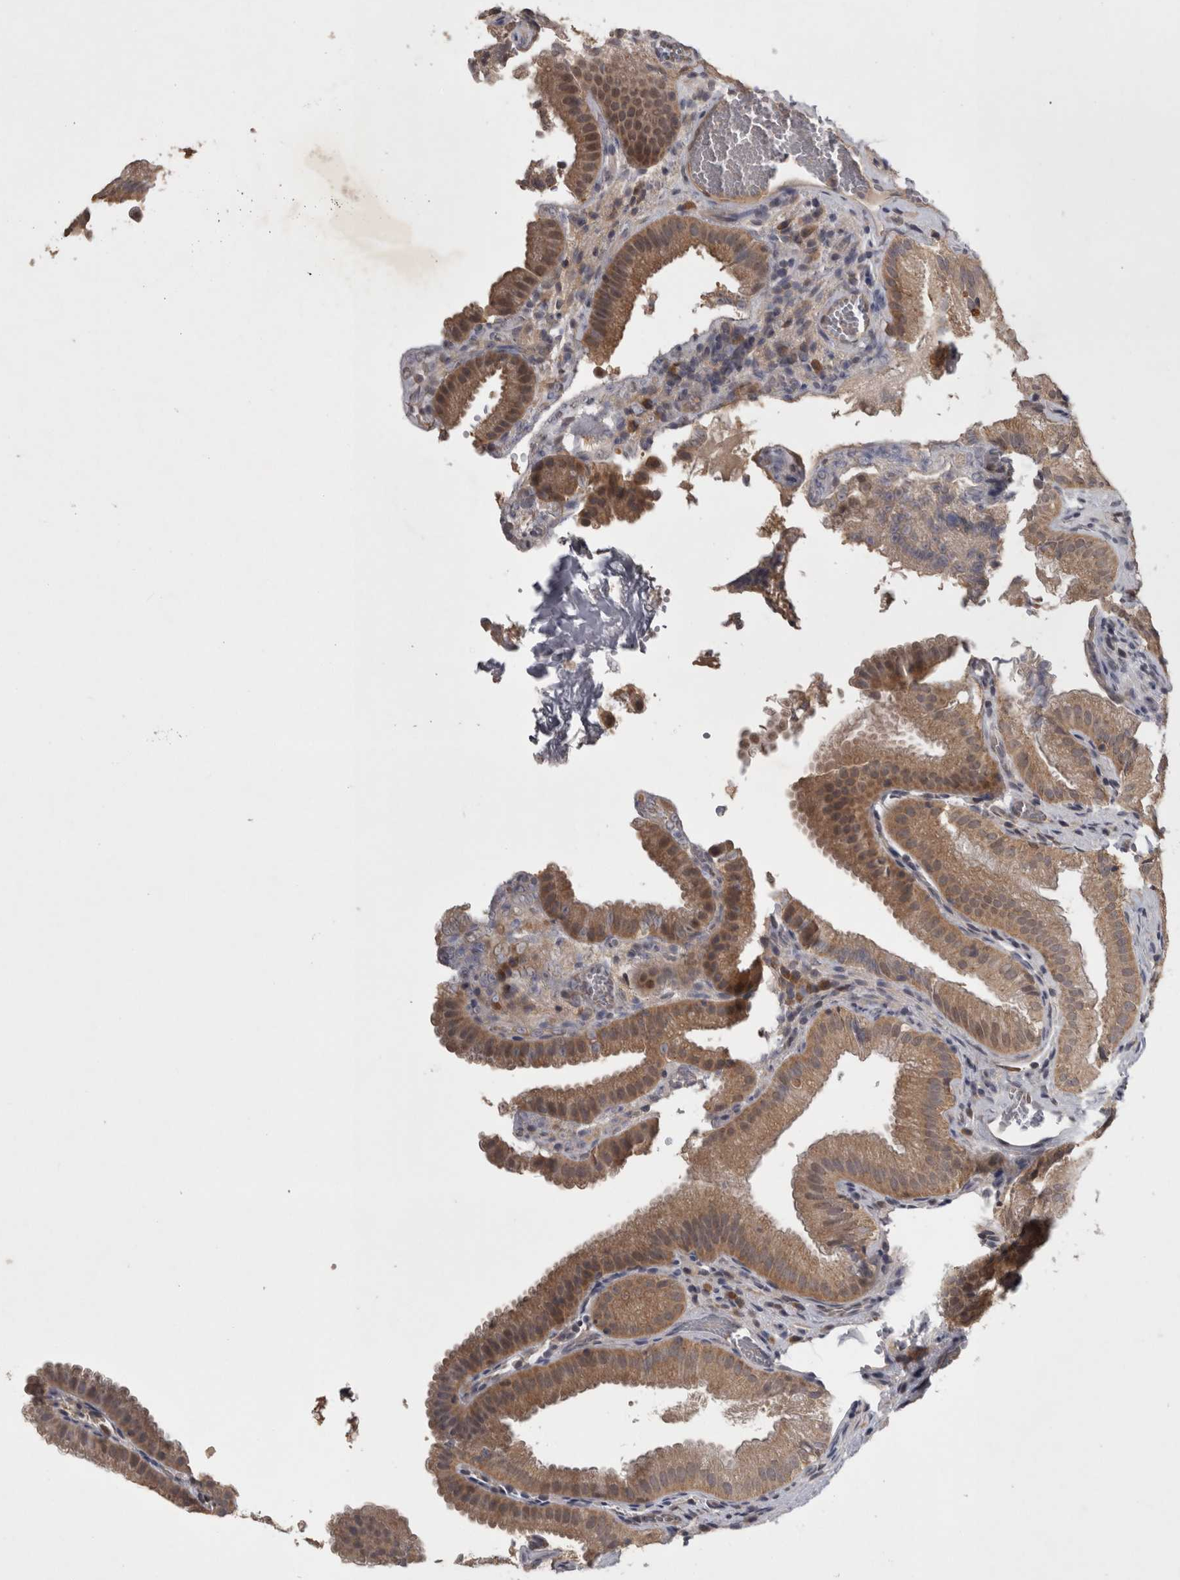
{"staining": {"intensity": "moderate", "quantity": ">75%", "location": "cytoplasmic/membranous"}, "tissue": "gallbladder", "cell_type": "Glandular cells", "image_type": "normal", "snomed": [{"axis": "morphology", "description": "Normal tissue, NOS"}, {"axis": "topography", "description": "Gallbladder"}], "caption": "Immunohistochemical staining of unremarkable gallbladder reveals moderate cytoplasmic/membranous protein staining in about >75% of glandular cells. The staining was performed using DAB, with brown indicating positive protein expression. Nuclei are stained blue with hematoxylin.", "gene": "ZNF114", "patient": {"sex": "female", "age": 30}}